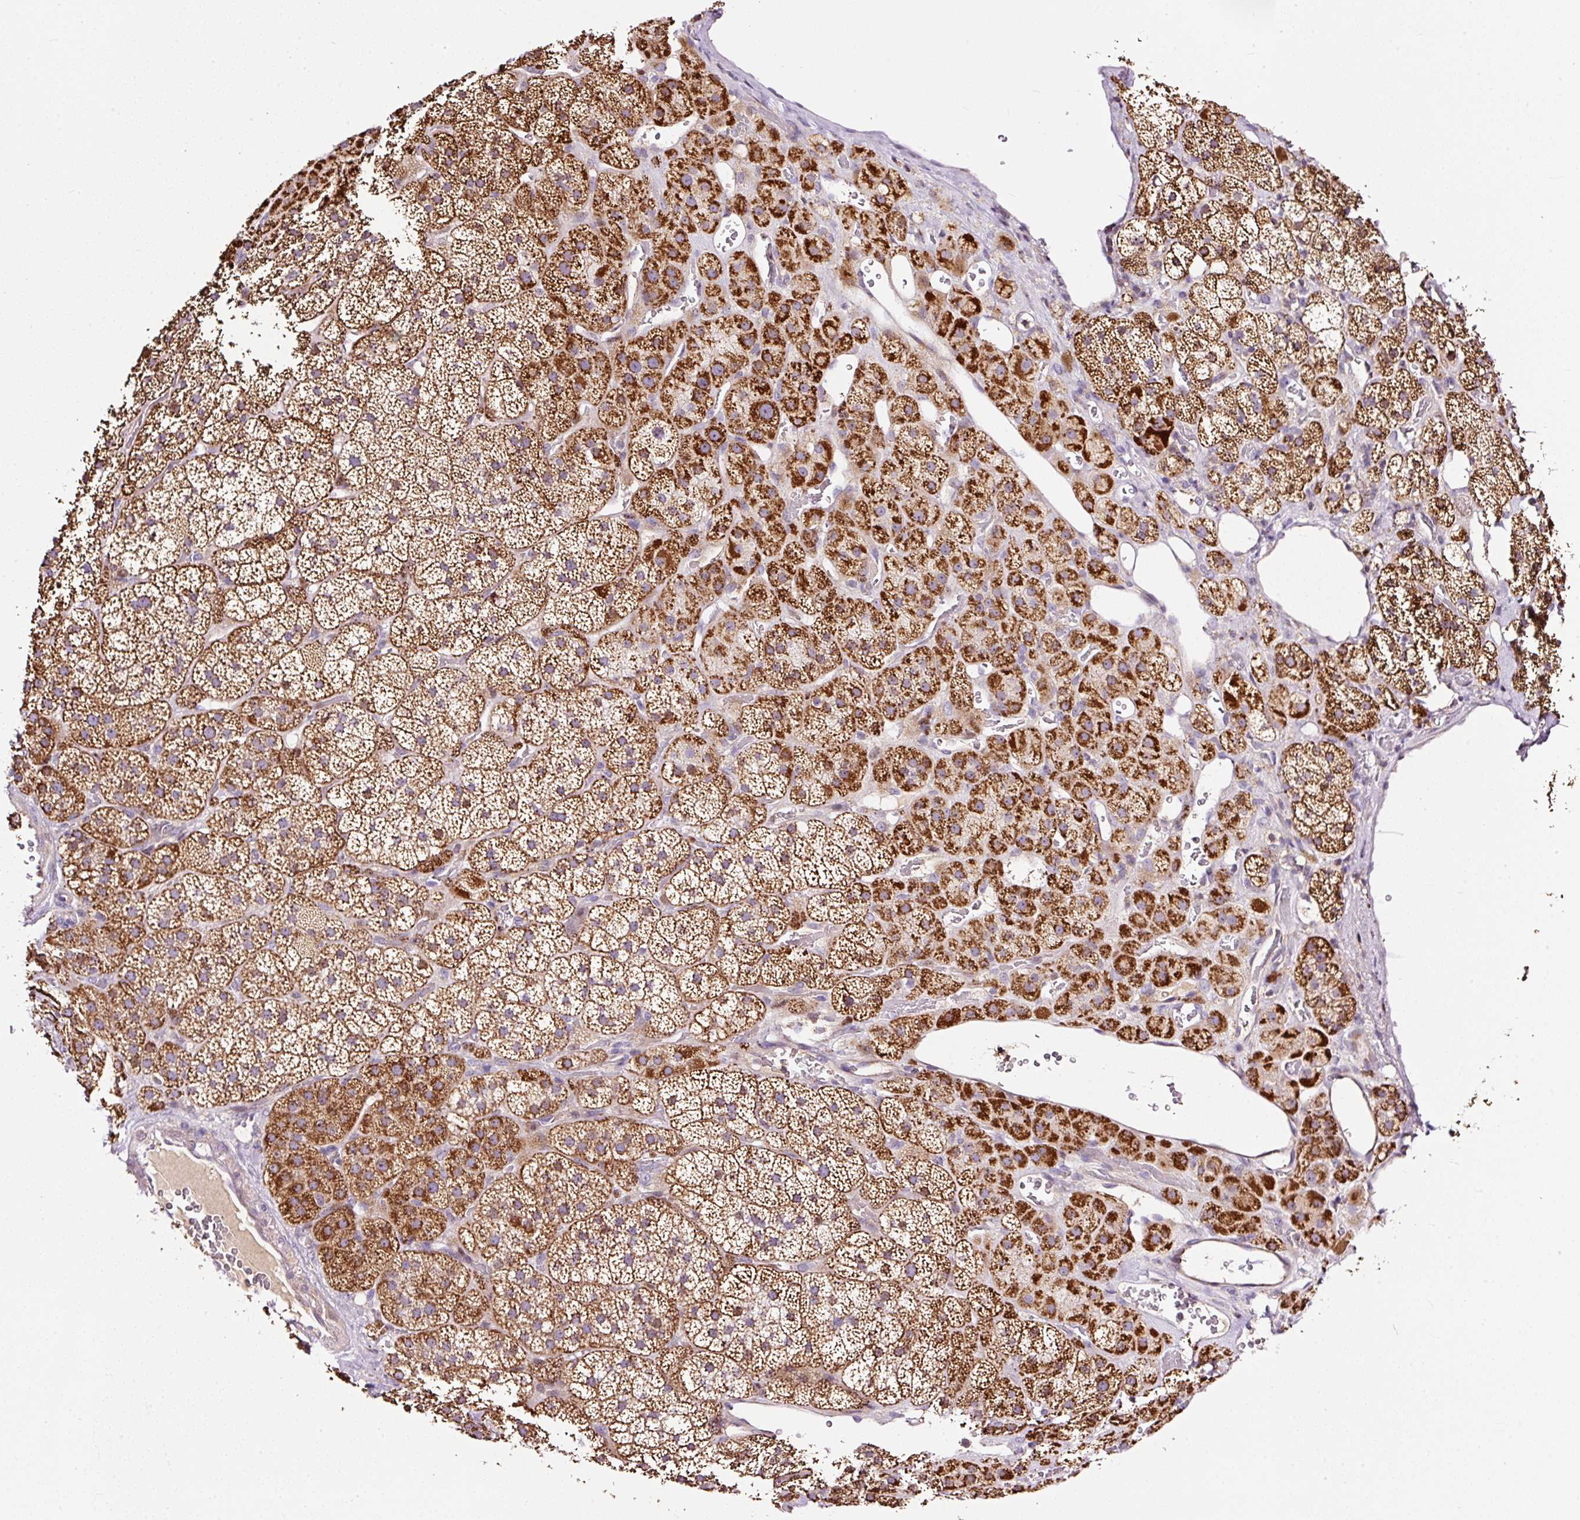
{"staining": {"intensity": "strong", "quantity": ">75%", "location": "cytoplasmic/membranous"}, "tissue": "adrenal gland", "cell_type": "Glandular cells", "image_type": "normal", "snomed": [{"axis": "morphology", "description": "Normal tissue, NOS"}, {"axis": "topography", "description": "Adrenal gland"}], "caption": "This micrograph reveals immunohistochemistry (IHC) staining of unremarkable human adrenal gland, with high strong cytoplasmic/membranous expression in about >75% of glandular cells.", "gene": "BOLA3", "patient": {"sex": "male", "age": 57}}